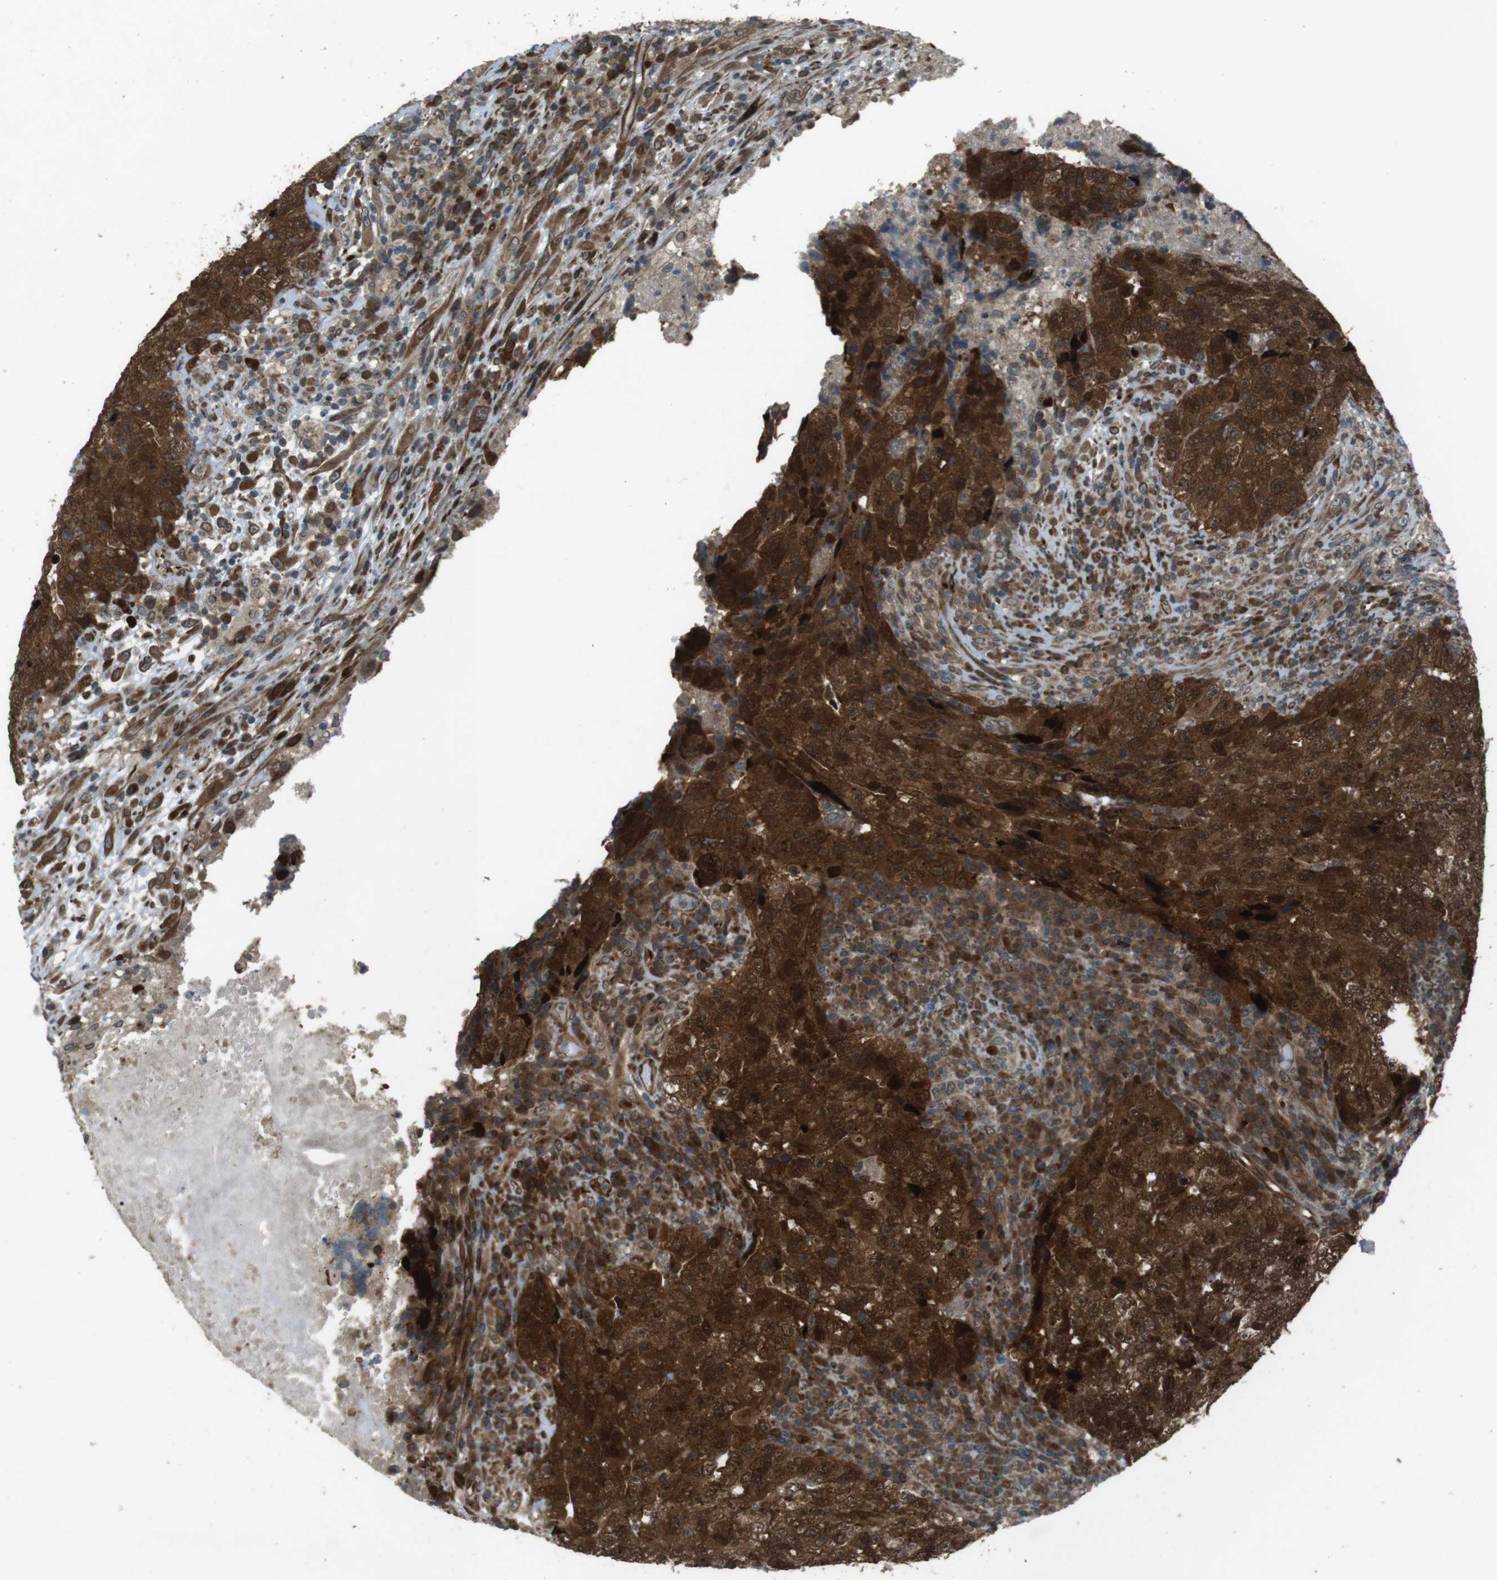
{"staining": {"intensity": "strong", "quantity": ">75%", "location": "cytoplasmic/membranous,nuclear"}, "tissue": "testis cancer", "cell_type": "Tumor cells", "image_type": "cancer", "snomed": [{"axis": "morphology", "description": "Necrosis, NOS"}, {"axis": "morphology", "description": "Carcinoma, Embryonal, NOS"}, {"axis": "topography", "description": "Testis"}], "caption": "Testis cancer was stained to show a protein in brown. There is high levels of strong cytoplasmic/membranous and nuclear staining in approximately >75% of tumor cells. The staining was performed using DAB, with brown indicating positive protein expression. Nuclei are stained blue with hematoxylin.", "gene": "ZNF330", "patient": {"sex": "male", "age": 19}}